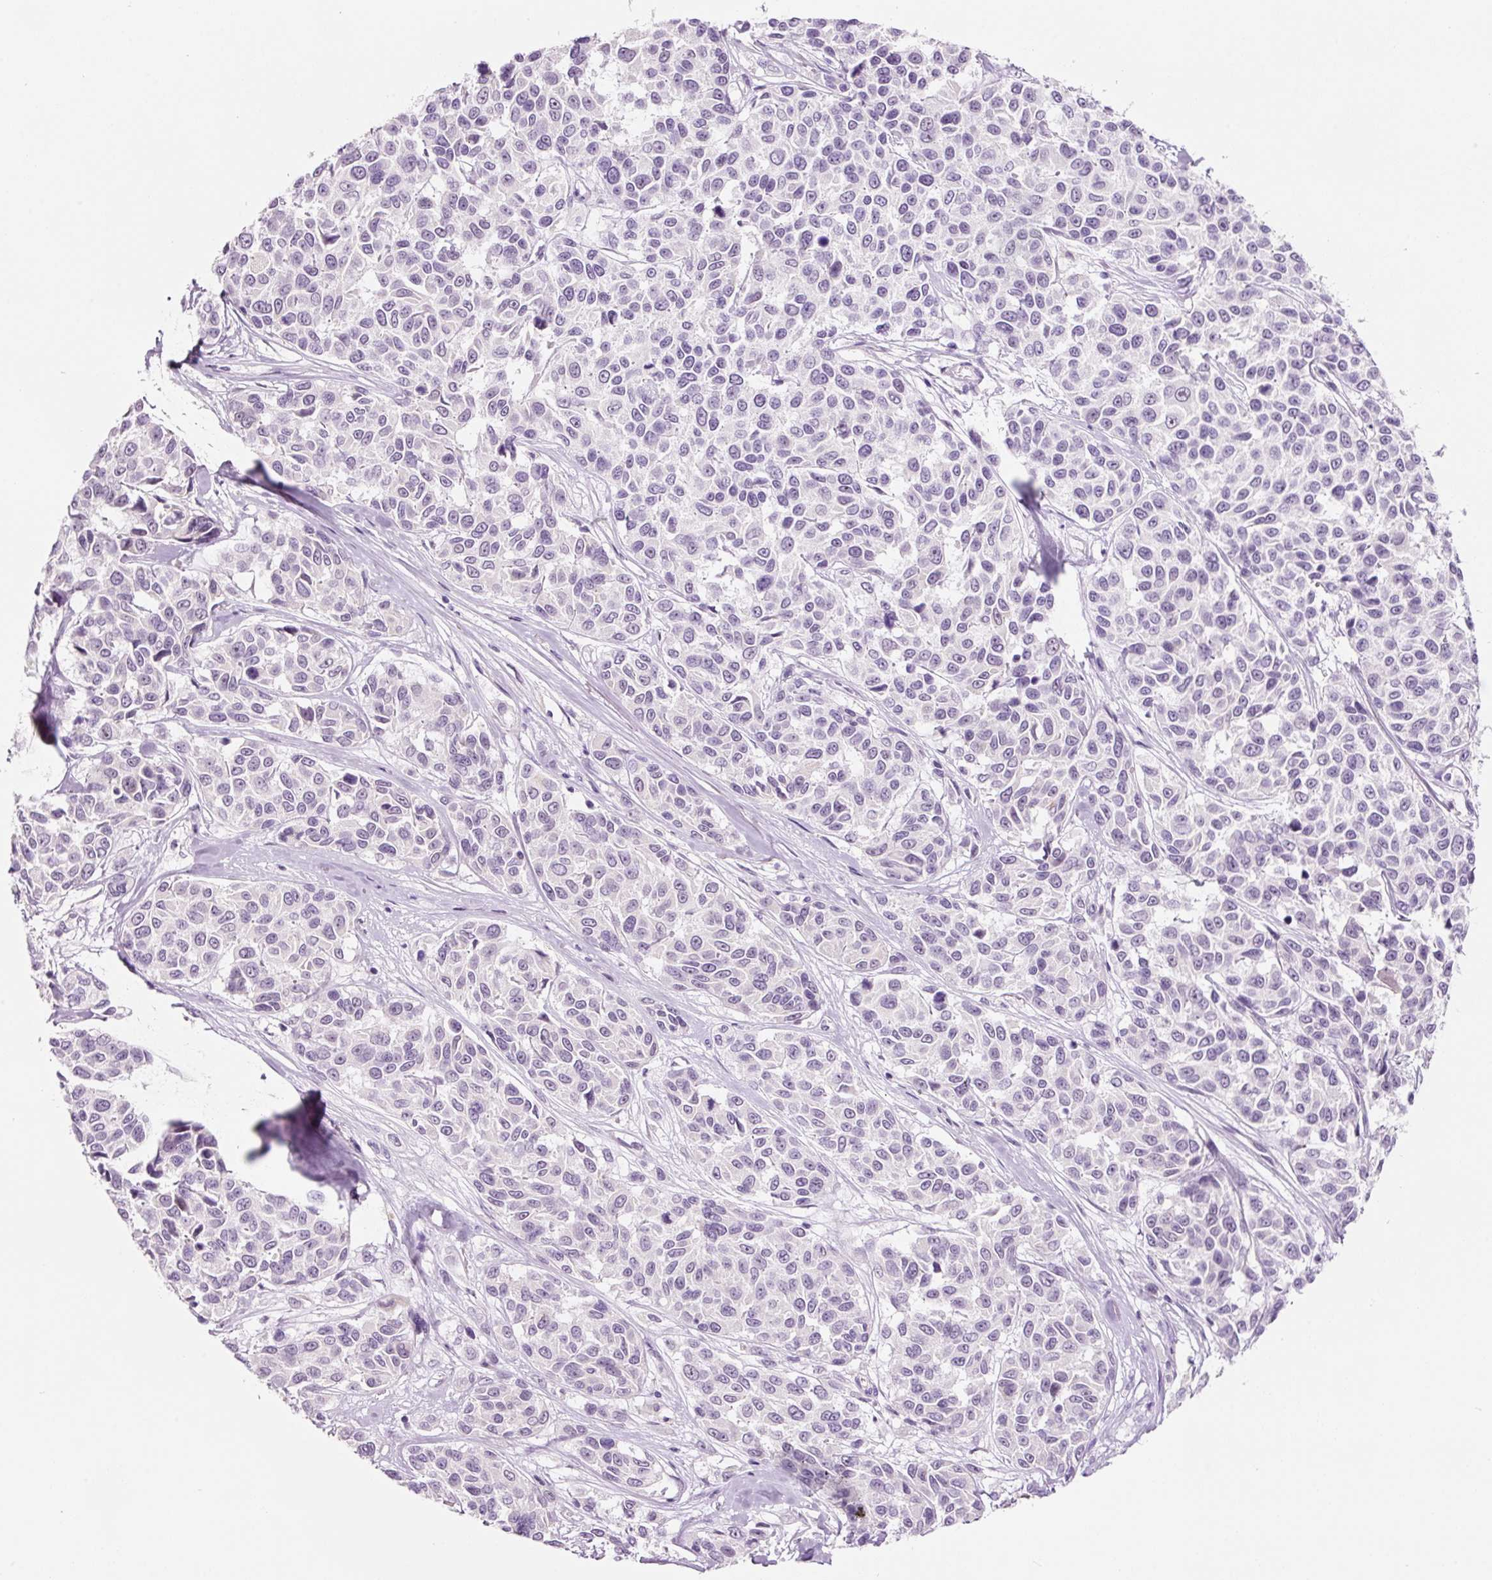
{"staining": {"intensity": "negative", "quantity": "none", "location": "none"}, "tissue": "melanoma", "cell_type": "Tumor cells", "image_type": "cancer", "snomed": [{"axis": "morphology", "description": "Malignant melanoma, NOS"}, {"axis": "topography", "description": "Skin"}], "caption": "This is an IHC photomicrograph of human melanoma. There is no expression in tumor cells.", "gene": "GCG", "patient": {"sex": "female", "age": 66}}